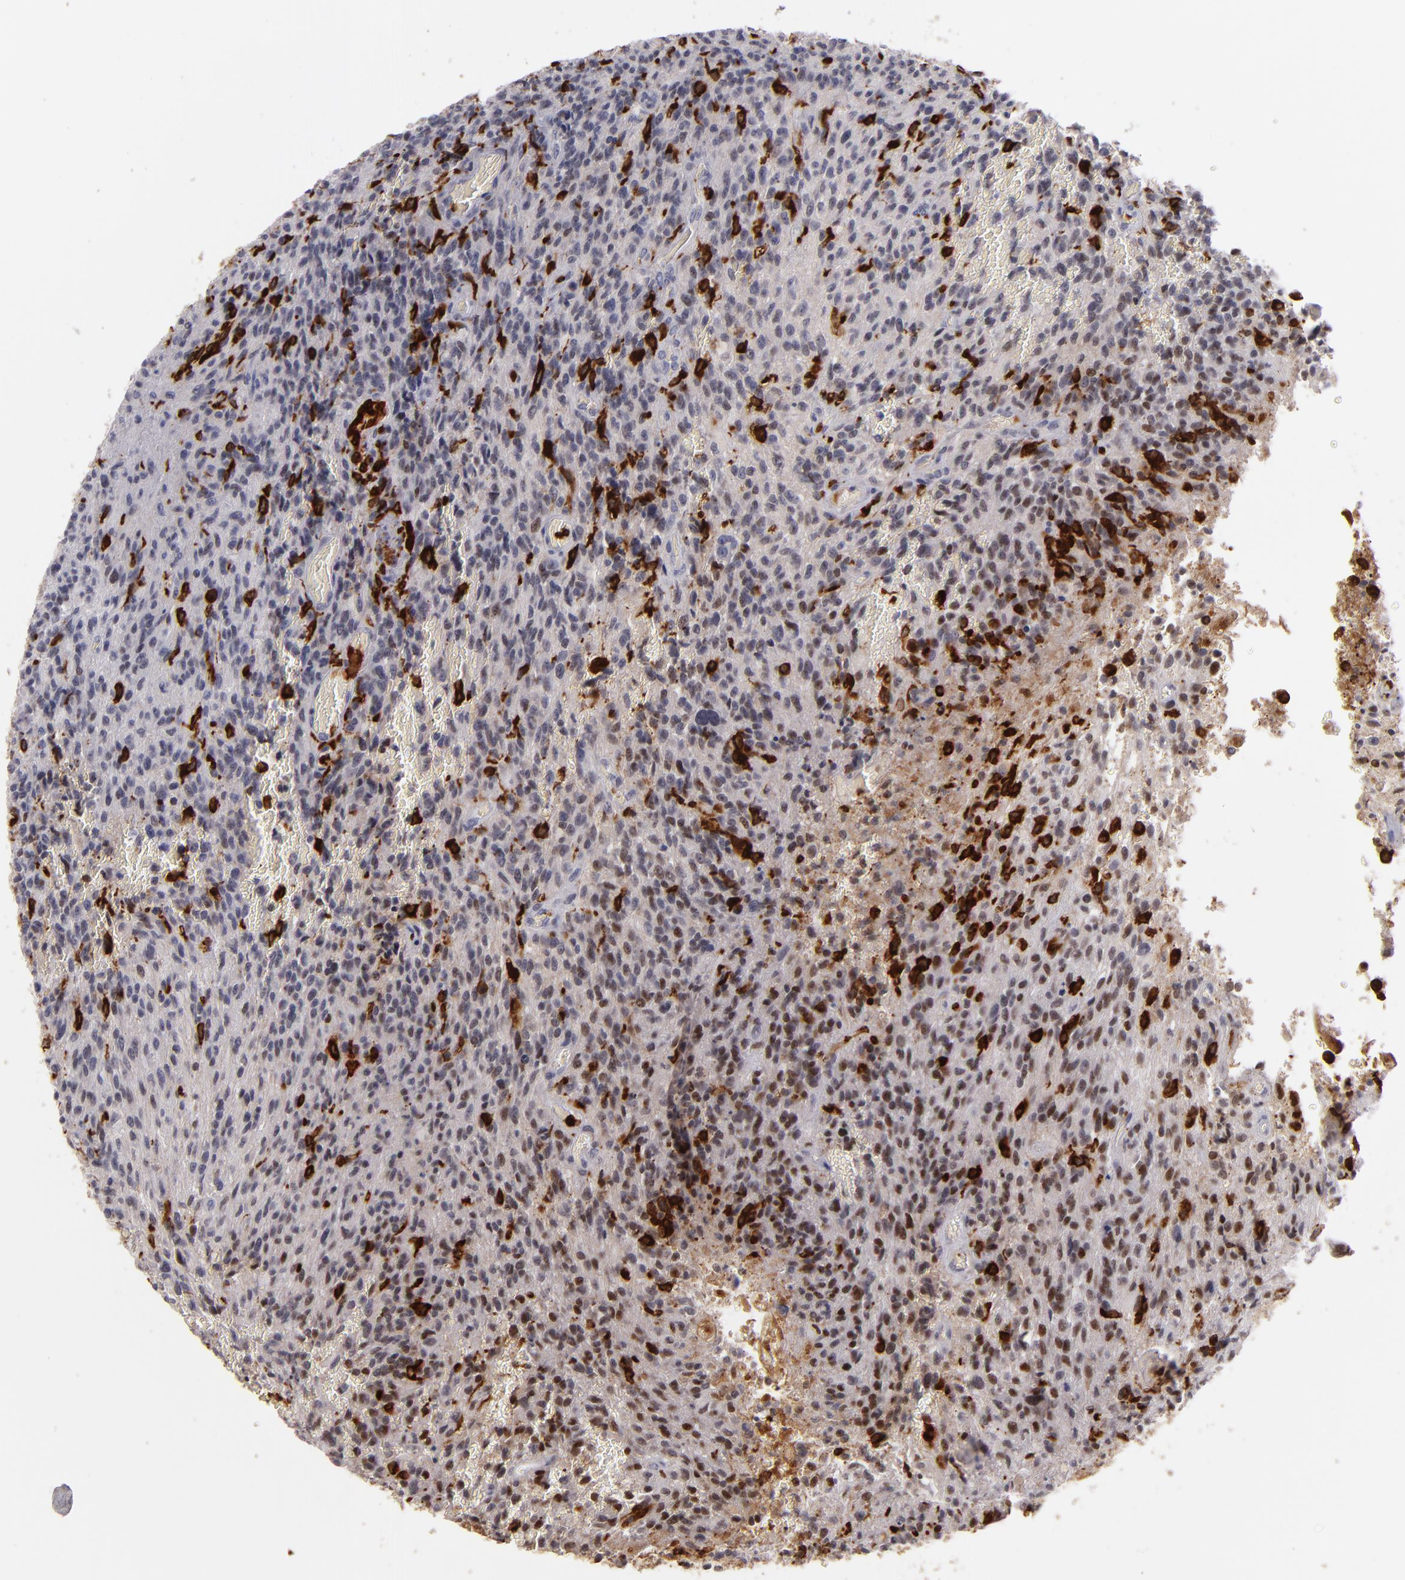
{"staining": {"intensity": "weak", "quantity": "<25%", "location": "nuclear"}, "tissue": "glioma", "cell_type": "Tumor cells", "image_type": "cancer", "snomed": [{"axis": "morphology", "description": "Normal tissue, NOS"}, {"axis": "morphology", "description": "Glioma, malignant, High grade"}, {"axis": "topography", "description": "Cerebral cortex"}], "caption": "The immunohistochemistry (IHC) micrograph has no significant expression in tumor cells of glioma tissue.", "gene": "WAS", "patient": {"sex": "male", "age": 56}}